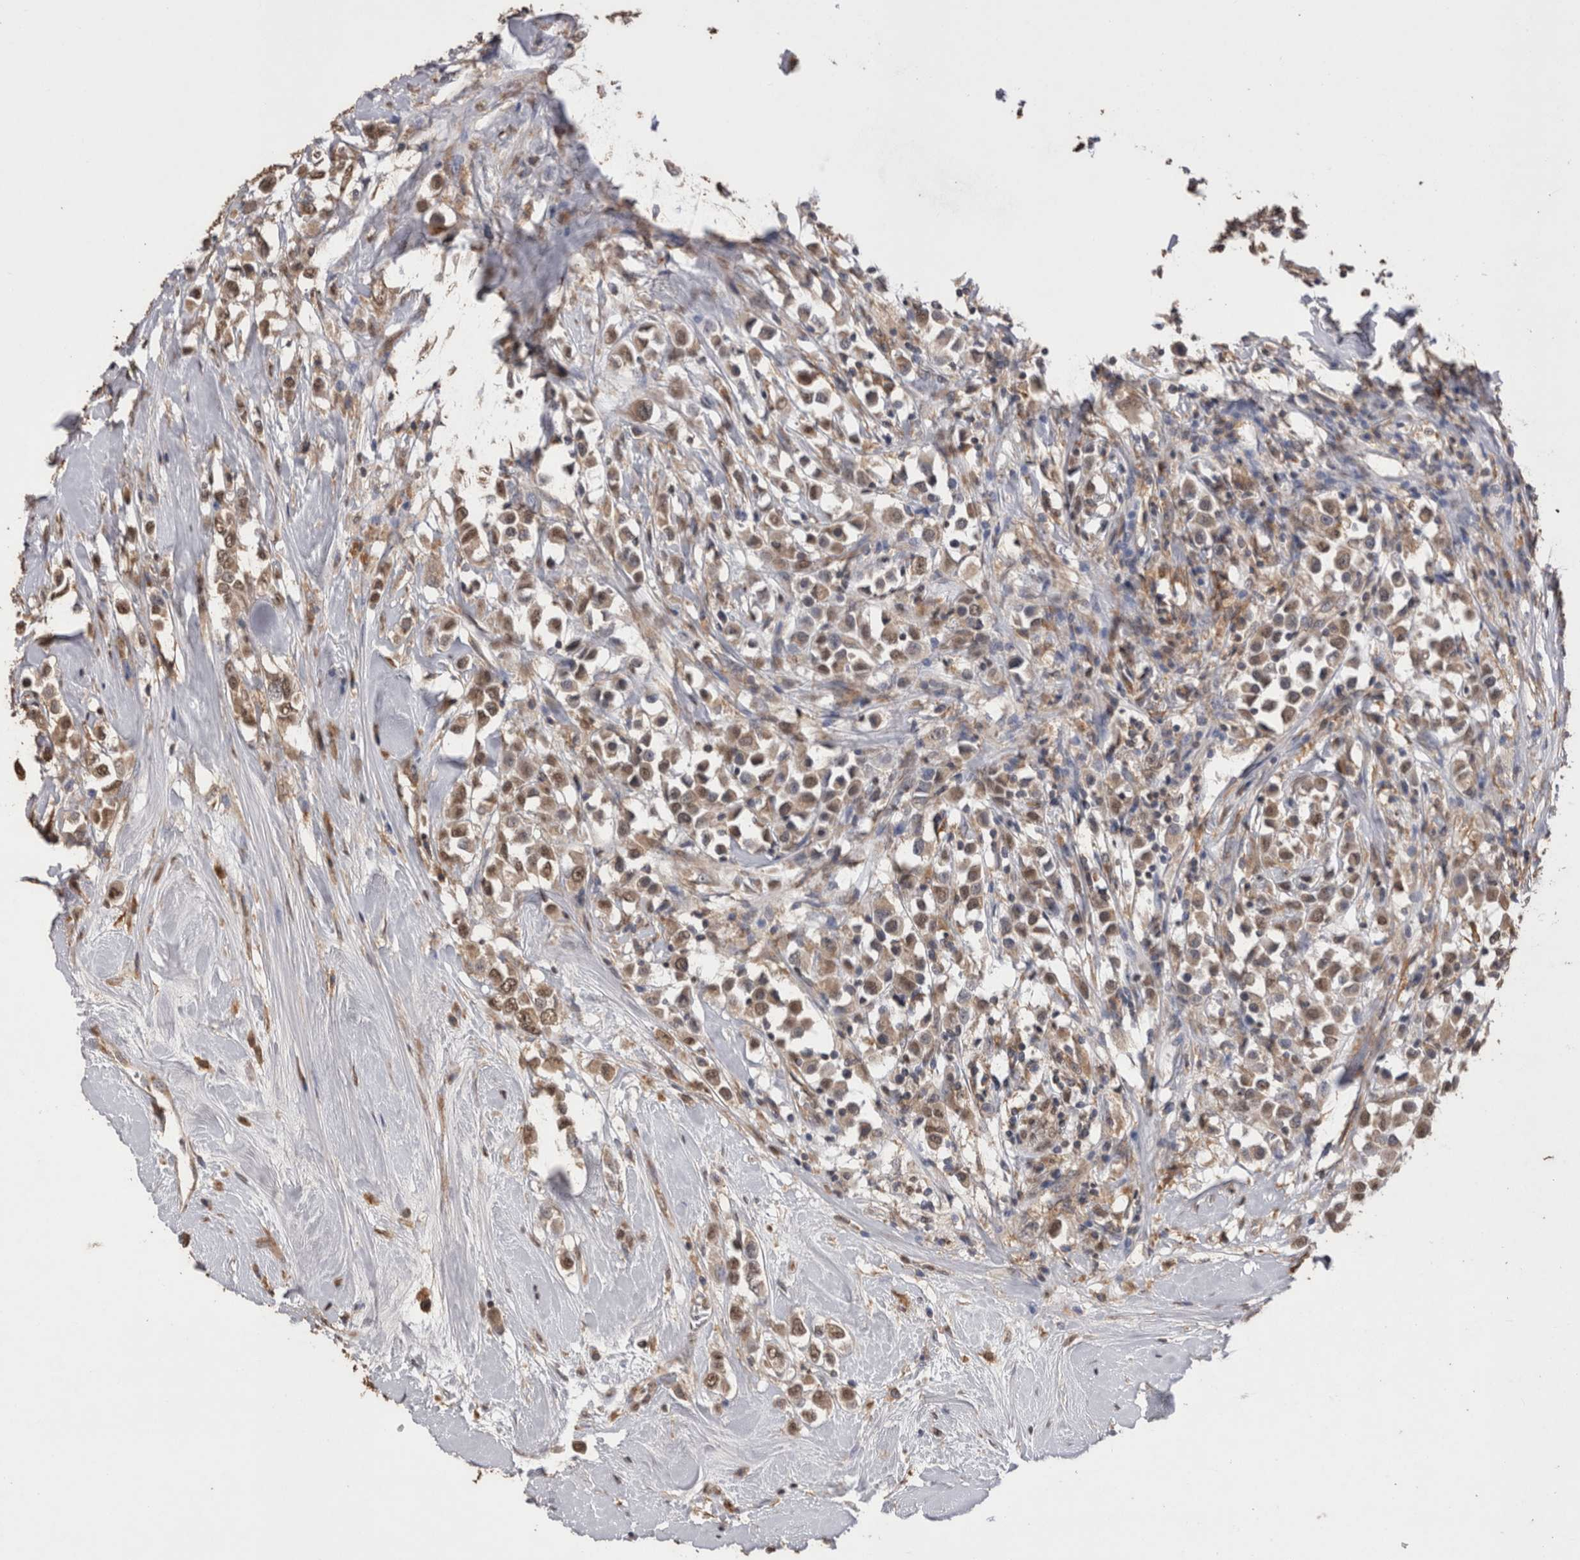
{"staining": {"intensity": "moderate", "quantity": ">75%", "location": "cytoplasmic/membranous,nuclear"}, "tissue": "breast cancer", "cell_type": "Tumor cells", "image_type": "cancer", "snomed": [{"axis": "morphology", "description": "Duct carcinoma"}, {"axis": "topography", "description": "Breast"}], "caption": "Immunohistochemical staining of human breast cancer (intraductal carcinoma) reveals medium levels of moderate cytoplasmic/membranous and nuclear protein positivity in approximately >75% of tumor cells. (brown staining indicates protein expression, while blue staining denotes nuclei).", "gene": "GRK5", "patient": {"sex": "female", "age": 61}}